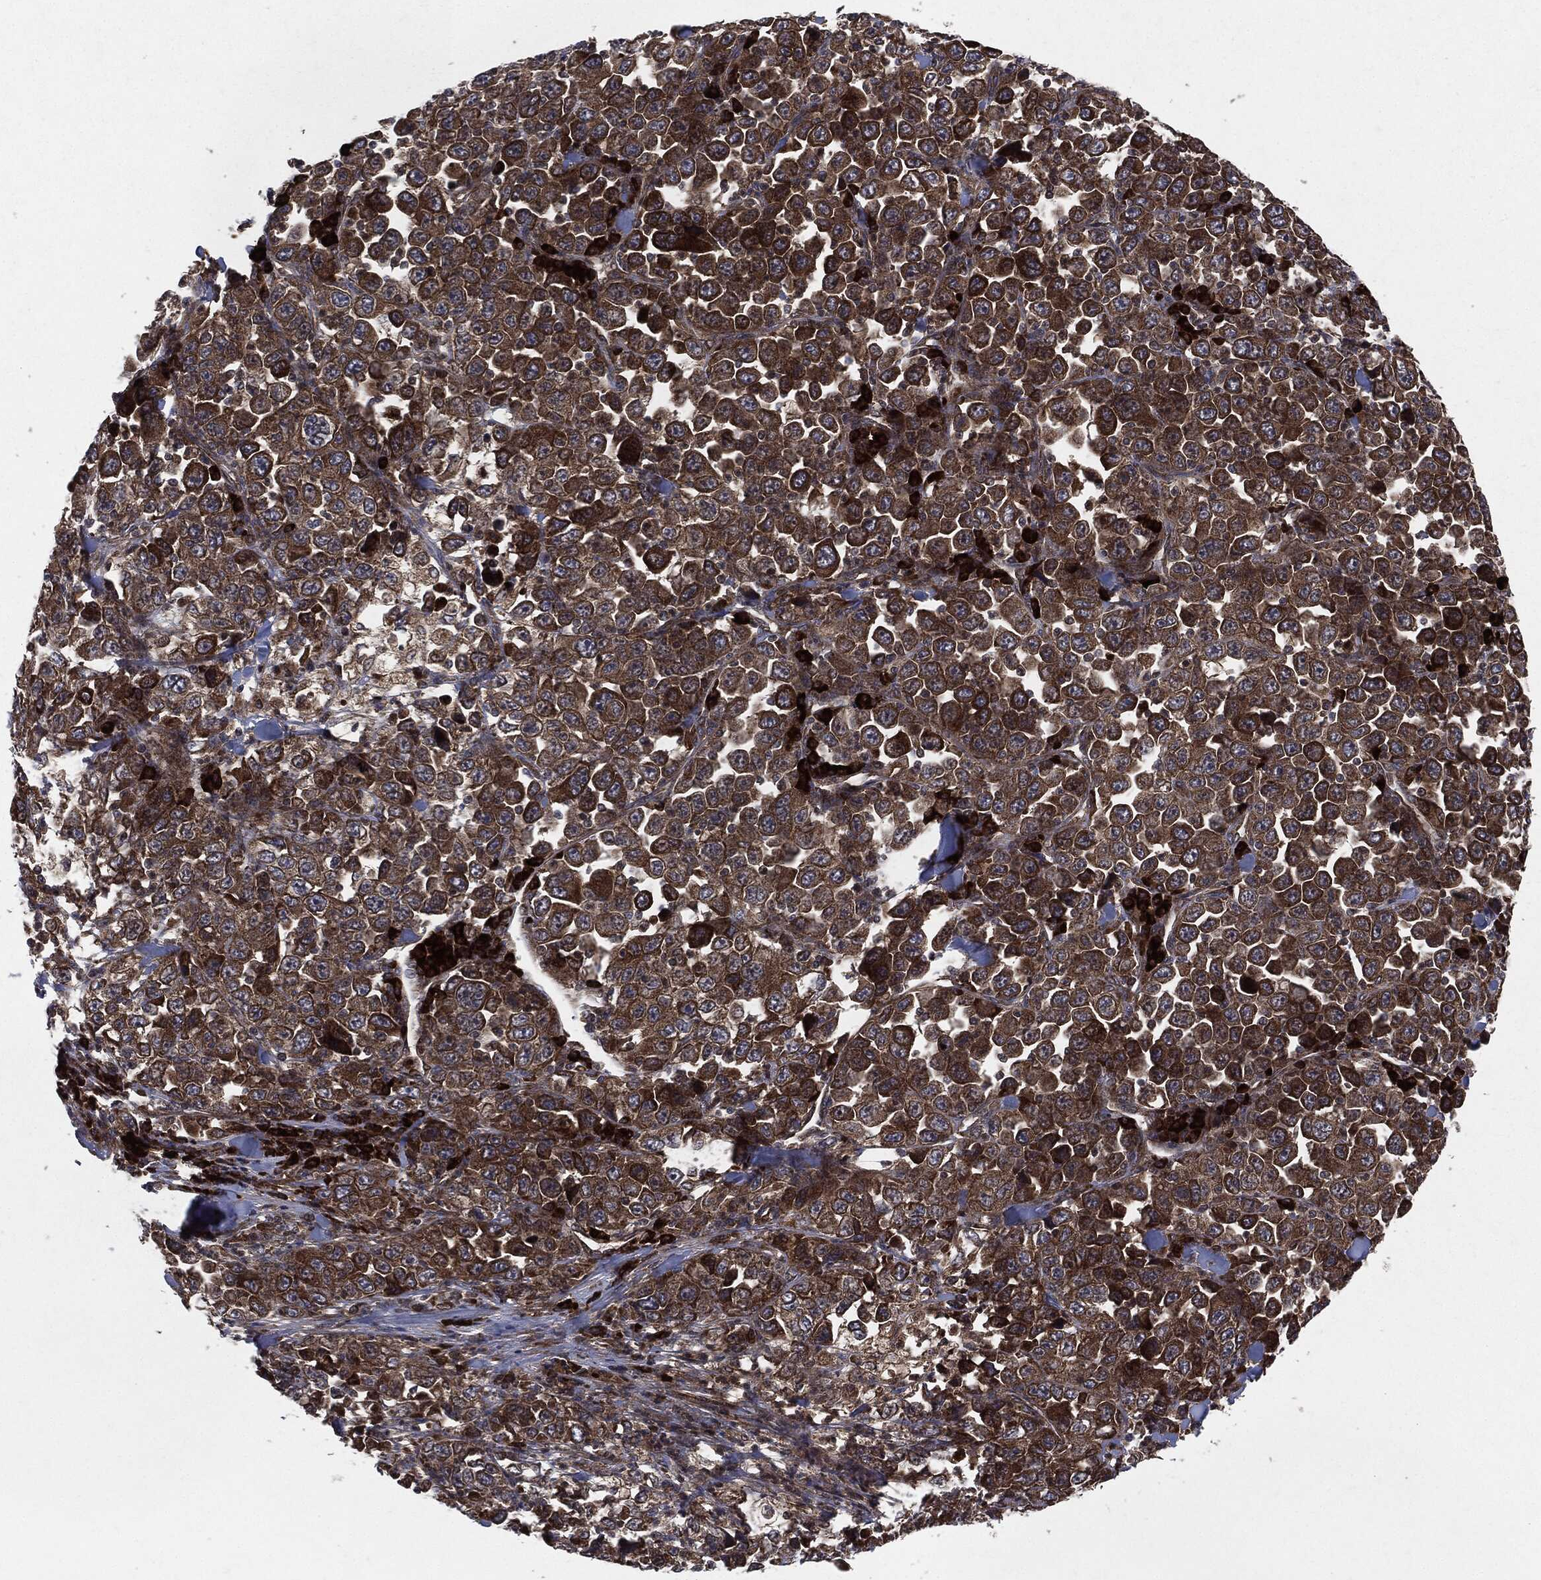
{"staining": {"intensity": "strong", "quantity": ">75%", "location": "cytoplasmic/membranous"}, "tissue": "stomach cancer", "cell_type": "Tumor cells", "image_type": "cancer", "snomed": [{"axis": "morphology", "description": "Normal tissue, NOS"}, {"axis": "morphology", "description": "Adenocarcinoma, NOS"}, {"axis": "topography", "description": "Stomach, upper"}, {"axis": "topography", "description": "Stomach"}], "caption": "IHC (DAB (3,3'-diaminobenzidine)) staining of human stomach adenocarcinoma reveals strong cytoplasmic/membranous protein expression in approximately >75% of tumor cells. (Stains: DAB in brown, nuclei in blue, Microscopy: brightfield microscopy at high magnification).", "gene": "RAF1", "patient": {"sex": "male", "age": 59}}